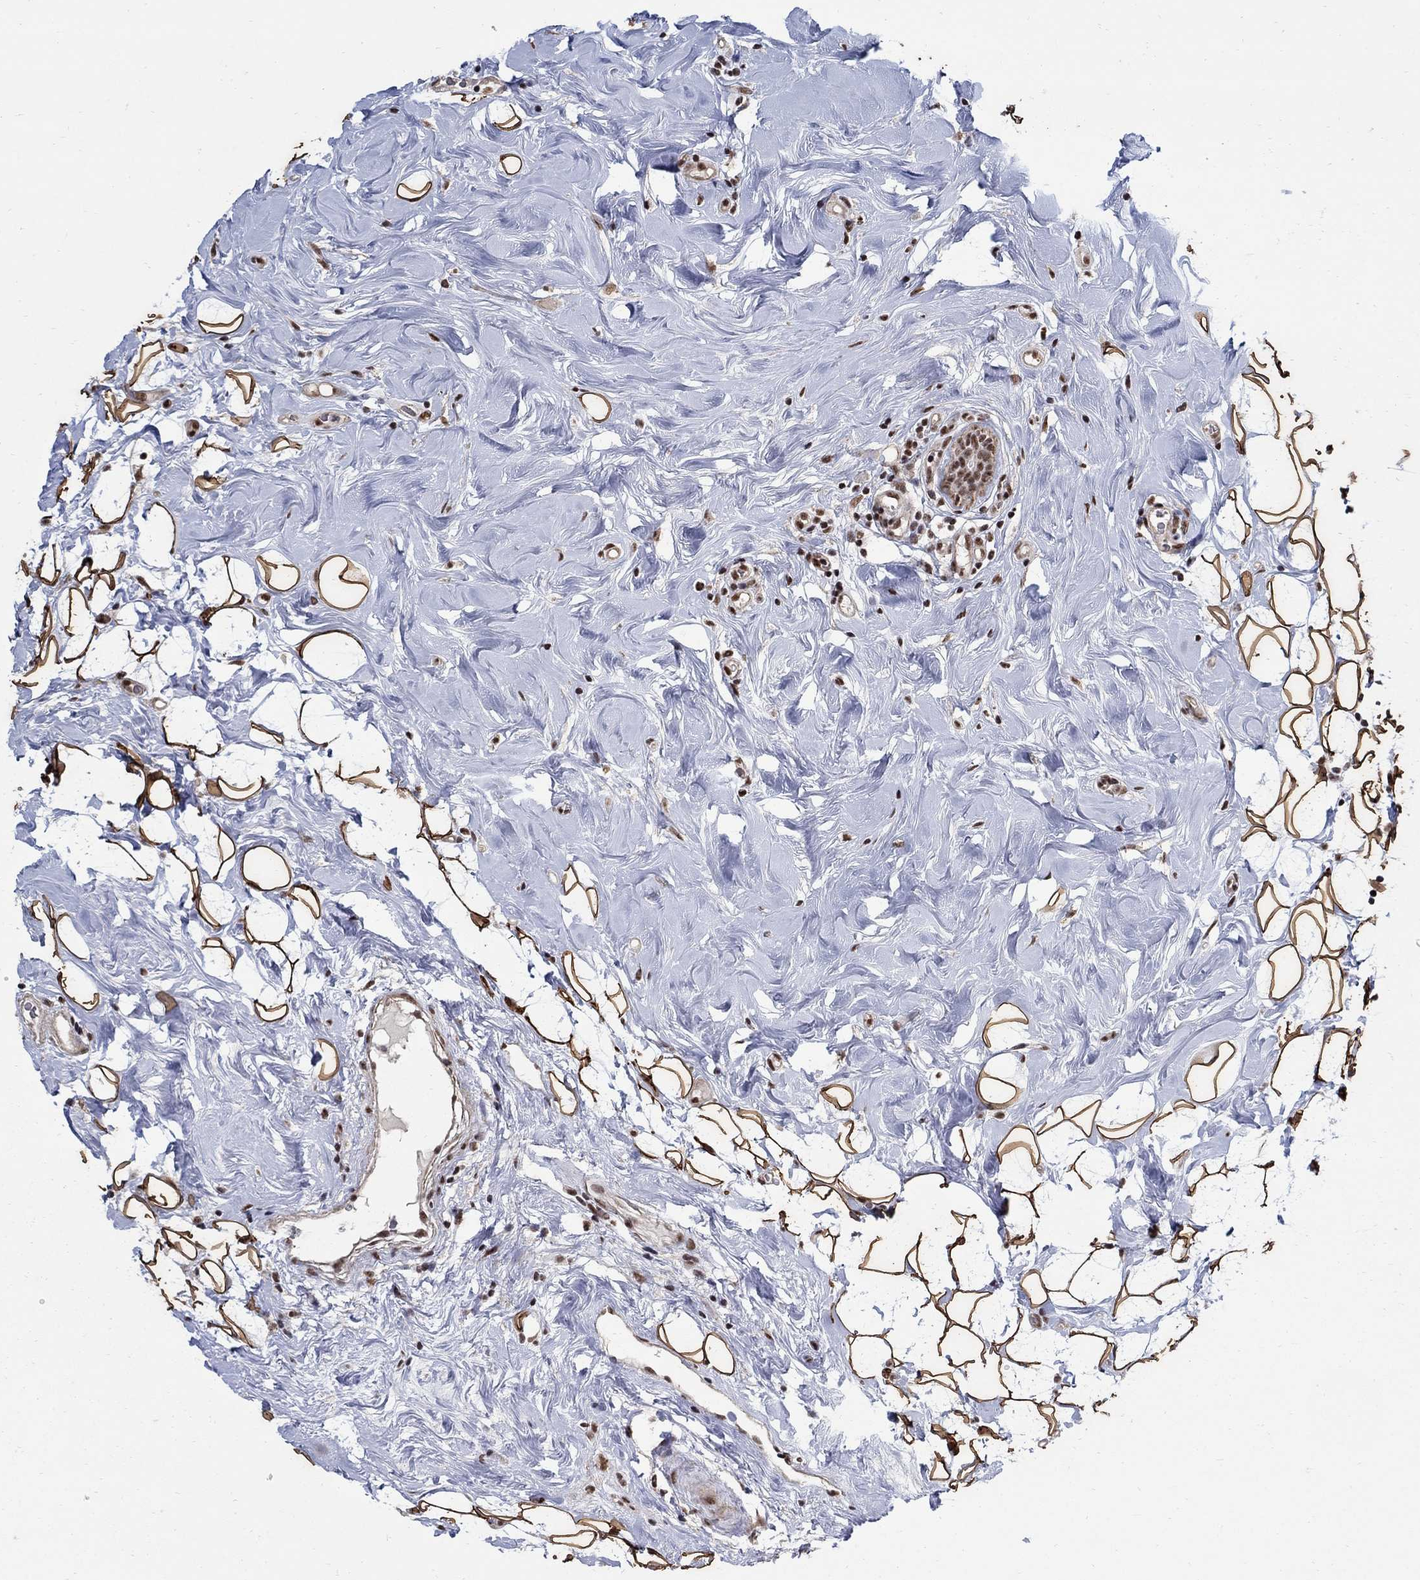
{"staining": {"intensity": "moderate", "quantity": ">75%", "location": "nuclear"}, "tissue": "breast cancer", "cell_type": "Tumor cells", "image_type": "cancer", "snomed": [{"axis": "morphology", "description": "Lobular carcinoma"}, {"axis": "topography", "description": "Breast"}], "caption": "Breast cancer (lobular carcinoma) stained with a brown dye demonstrates moderate nuclear positive positivity in approximately >75% of tumor cells.", "gene": "PNISR", "patient": {"sex": "female", "age": 49}}